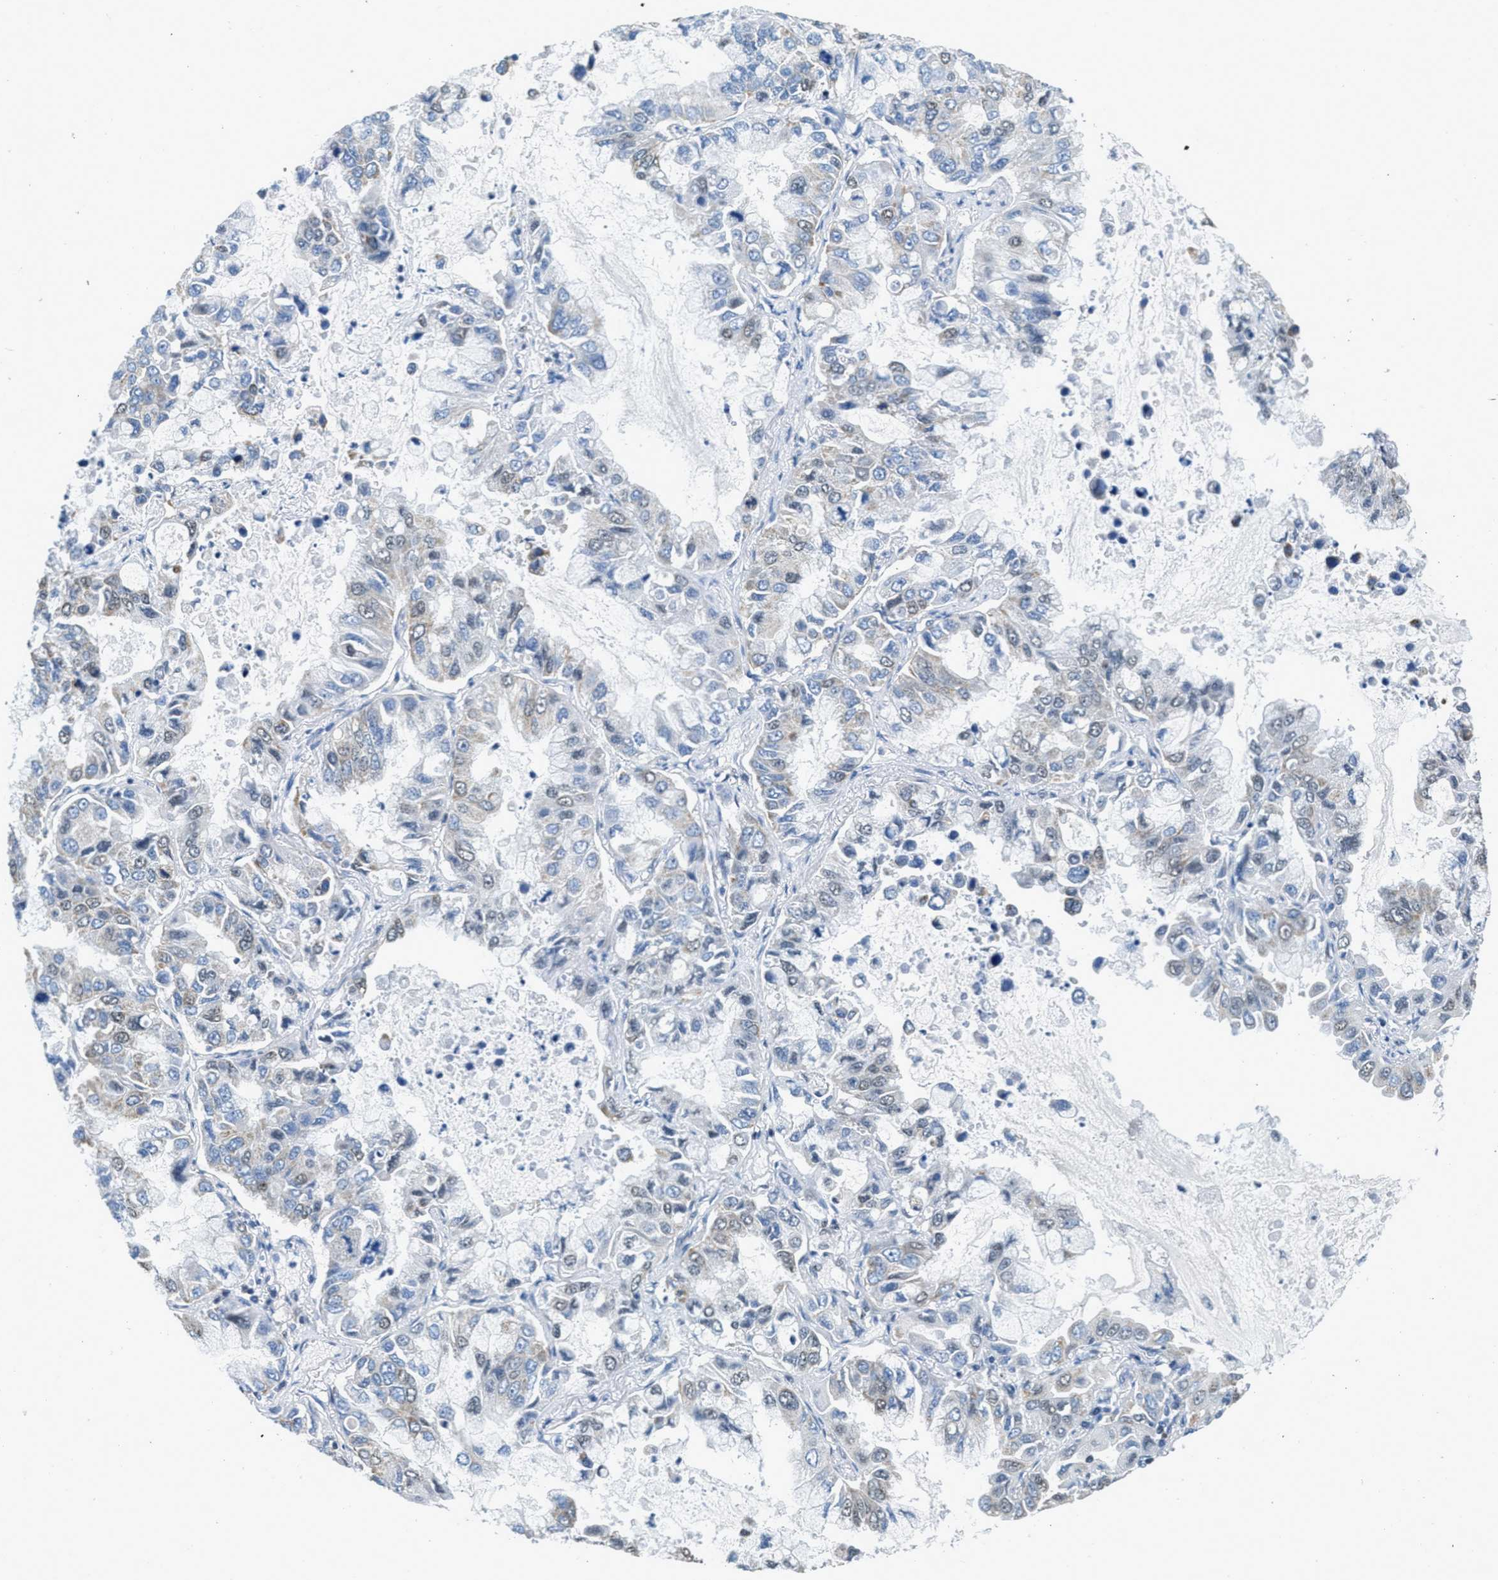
{"staining": {"intensity": "negative", "quantity": "none", "location": "none"}, "tissue": "lung cancer", "cell_type": "Tumor cells", "image_type": "cancer", "snomed": [{"axis": "morphology", "description": "Adenocarcinoma, NOS"}, {"axis": "topography", "description": "Lung"}], "caption": "IHC histopathology image of lung cancer (adenocarcinoma) stained for a protein (brown), which exhibits no staining in tumor cells. The staining was performed using DAB (3,3'-diaminobenzidine) to visualize the protein expression in brown, while the nuclei were stained in blue with hematoxylin (Magnification: 20x).", "gene": "TOMM70", "patient": {"sex": "male", "age": 64}}